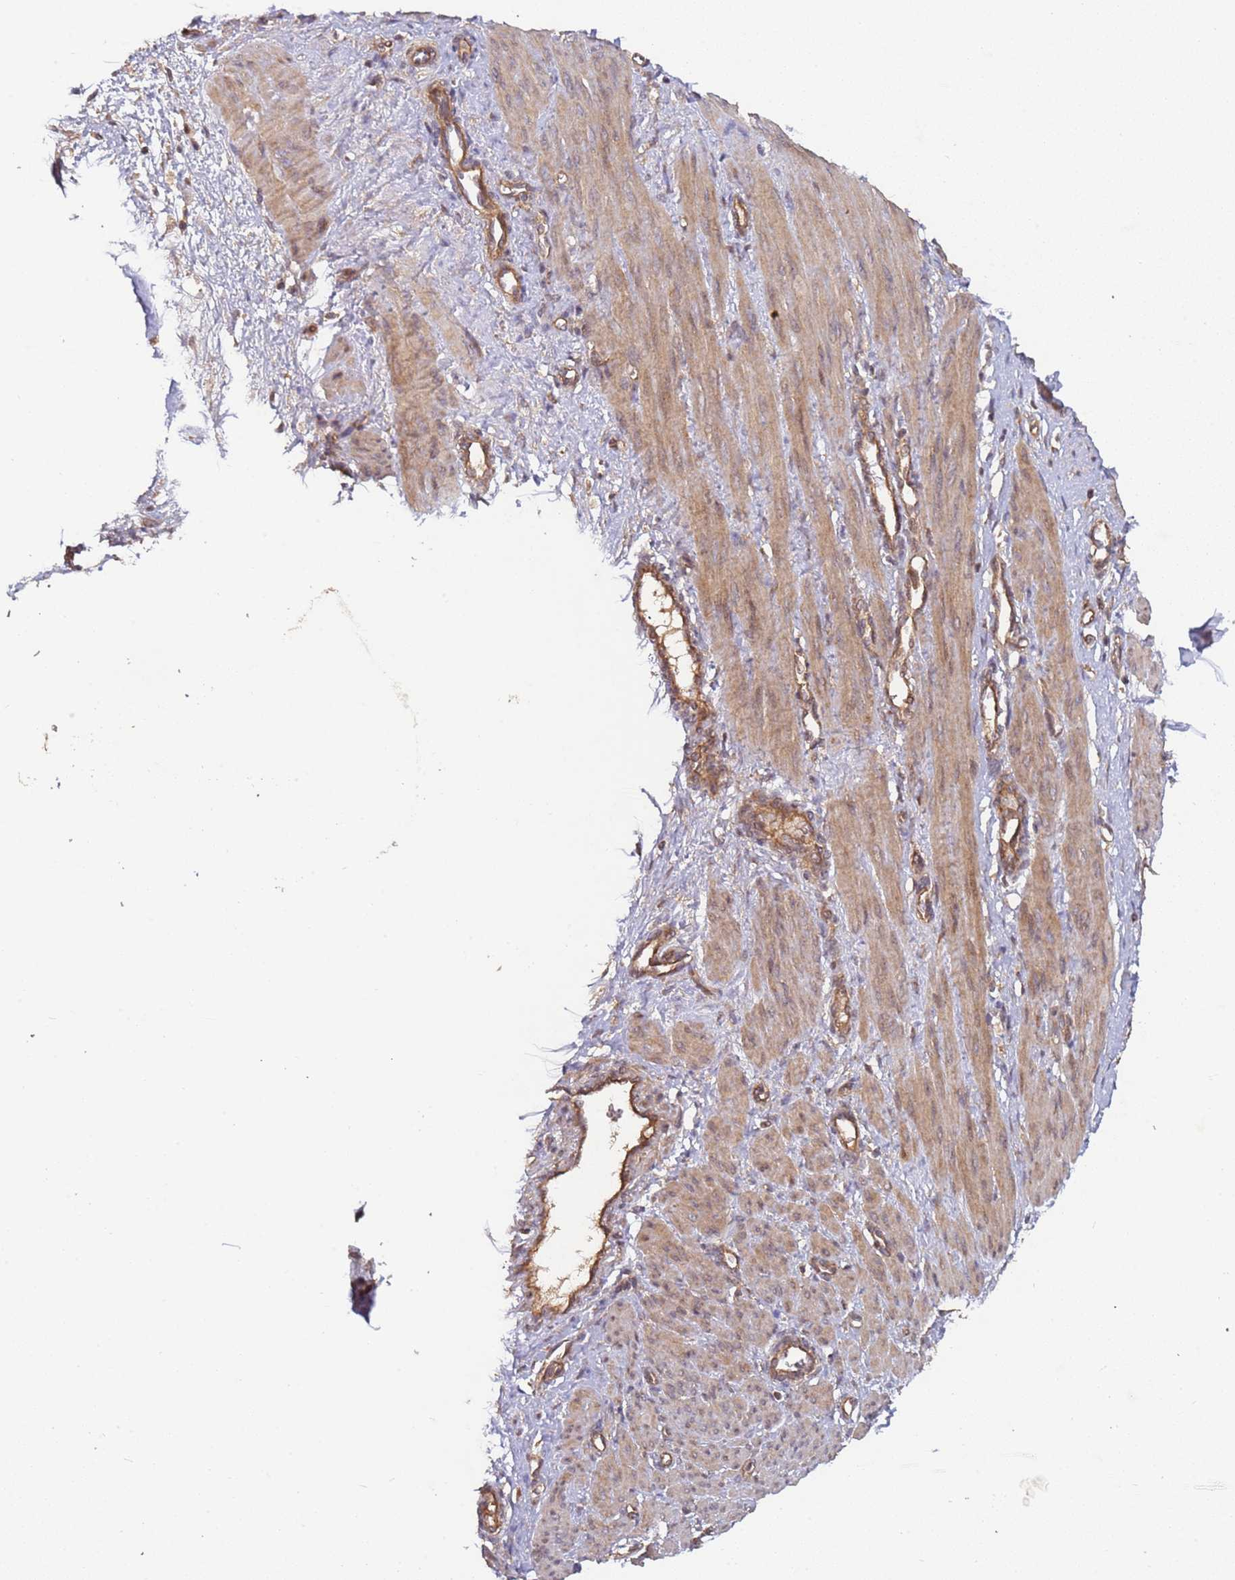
{"staining": {"intensity": "moderate", "quantity": ">75%", "location": "cytoplasmic/membranous"}, "tissue": "smooth muscle", "cell_type": "Smooth muscle cells", "image_type": "normal", "snomed": [{"axis": "morphology", "description": "Normal tissue, NOS"}, {"axis": "topography", "description": "Endometrium"}], "caption": "Benign smooth muscle exhibits moderate cytoplasmic/membranous staining in approximately >75% of smooth muscle cells, visualized by immunohistochemistry.", "gene": "KANSL1L", "patient": {"sex": "female", "age": 33}}